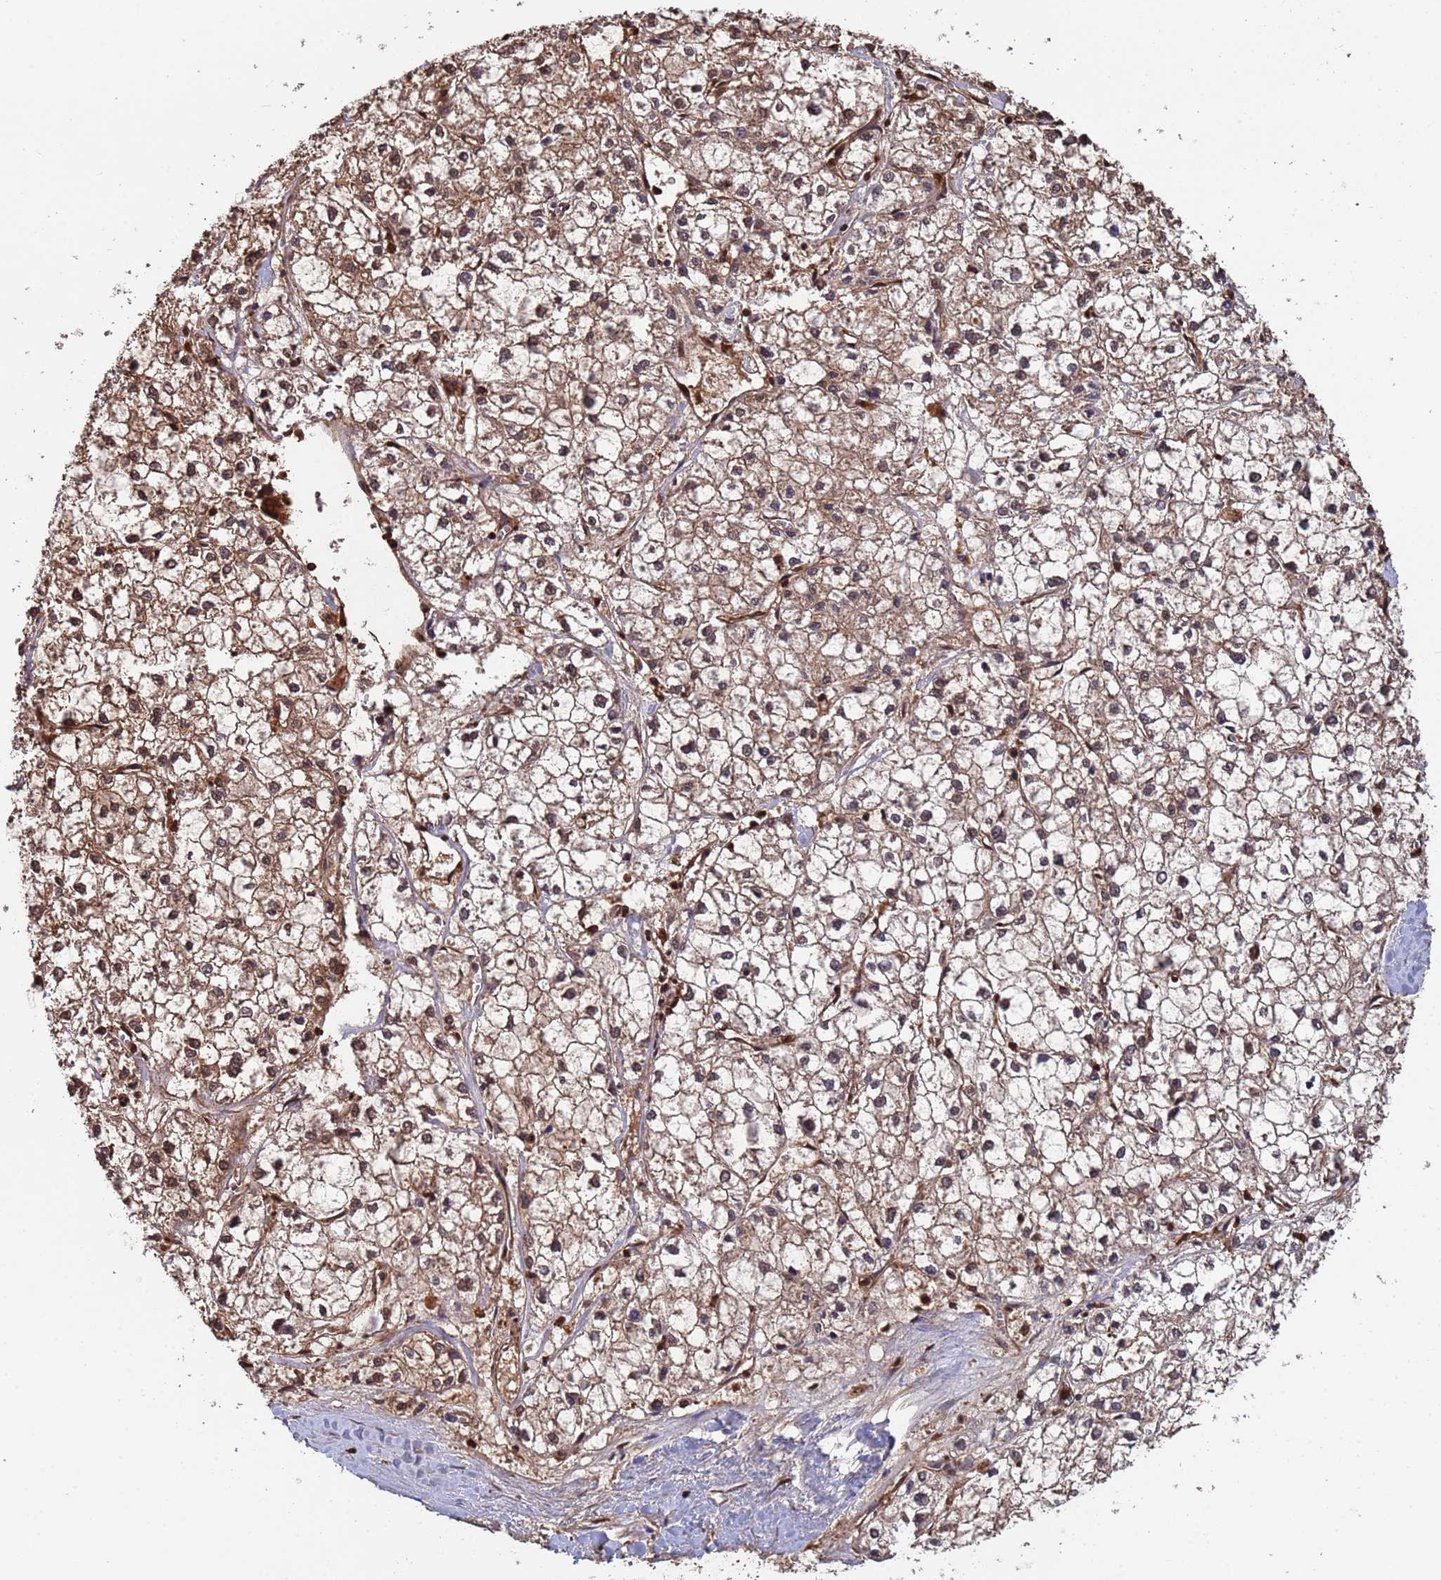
{"staining": {"intensity": "moderate", "quantity": ">75%", "location": "cytoplasmic/membranous,nuclear"}, "tissue": "liver cancer", "cell_type": "Tumor cells", "image_type": "cancer", "snomed": [{"axis": "morphology", "description": "Carcinoma, Hepatocellular, NOS"}, {"axis": "topography", "description": "Liver"}], "caption": "Human liver cancer (hepatocellular carcinoma) stained with a brown dye exhibits moderate cytoplasmic/membranous and nuclear positive expression in about >75% of tumor cells.", "gene": "SUMO4", "patient": {"sex": "female", "age": 43}}